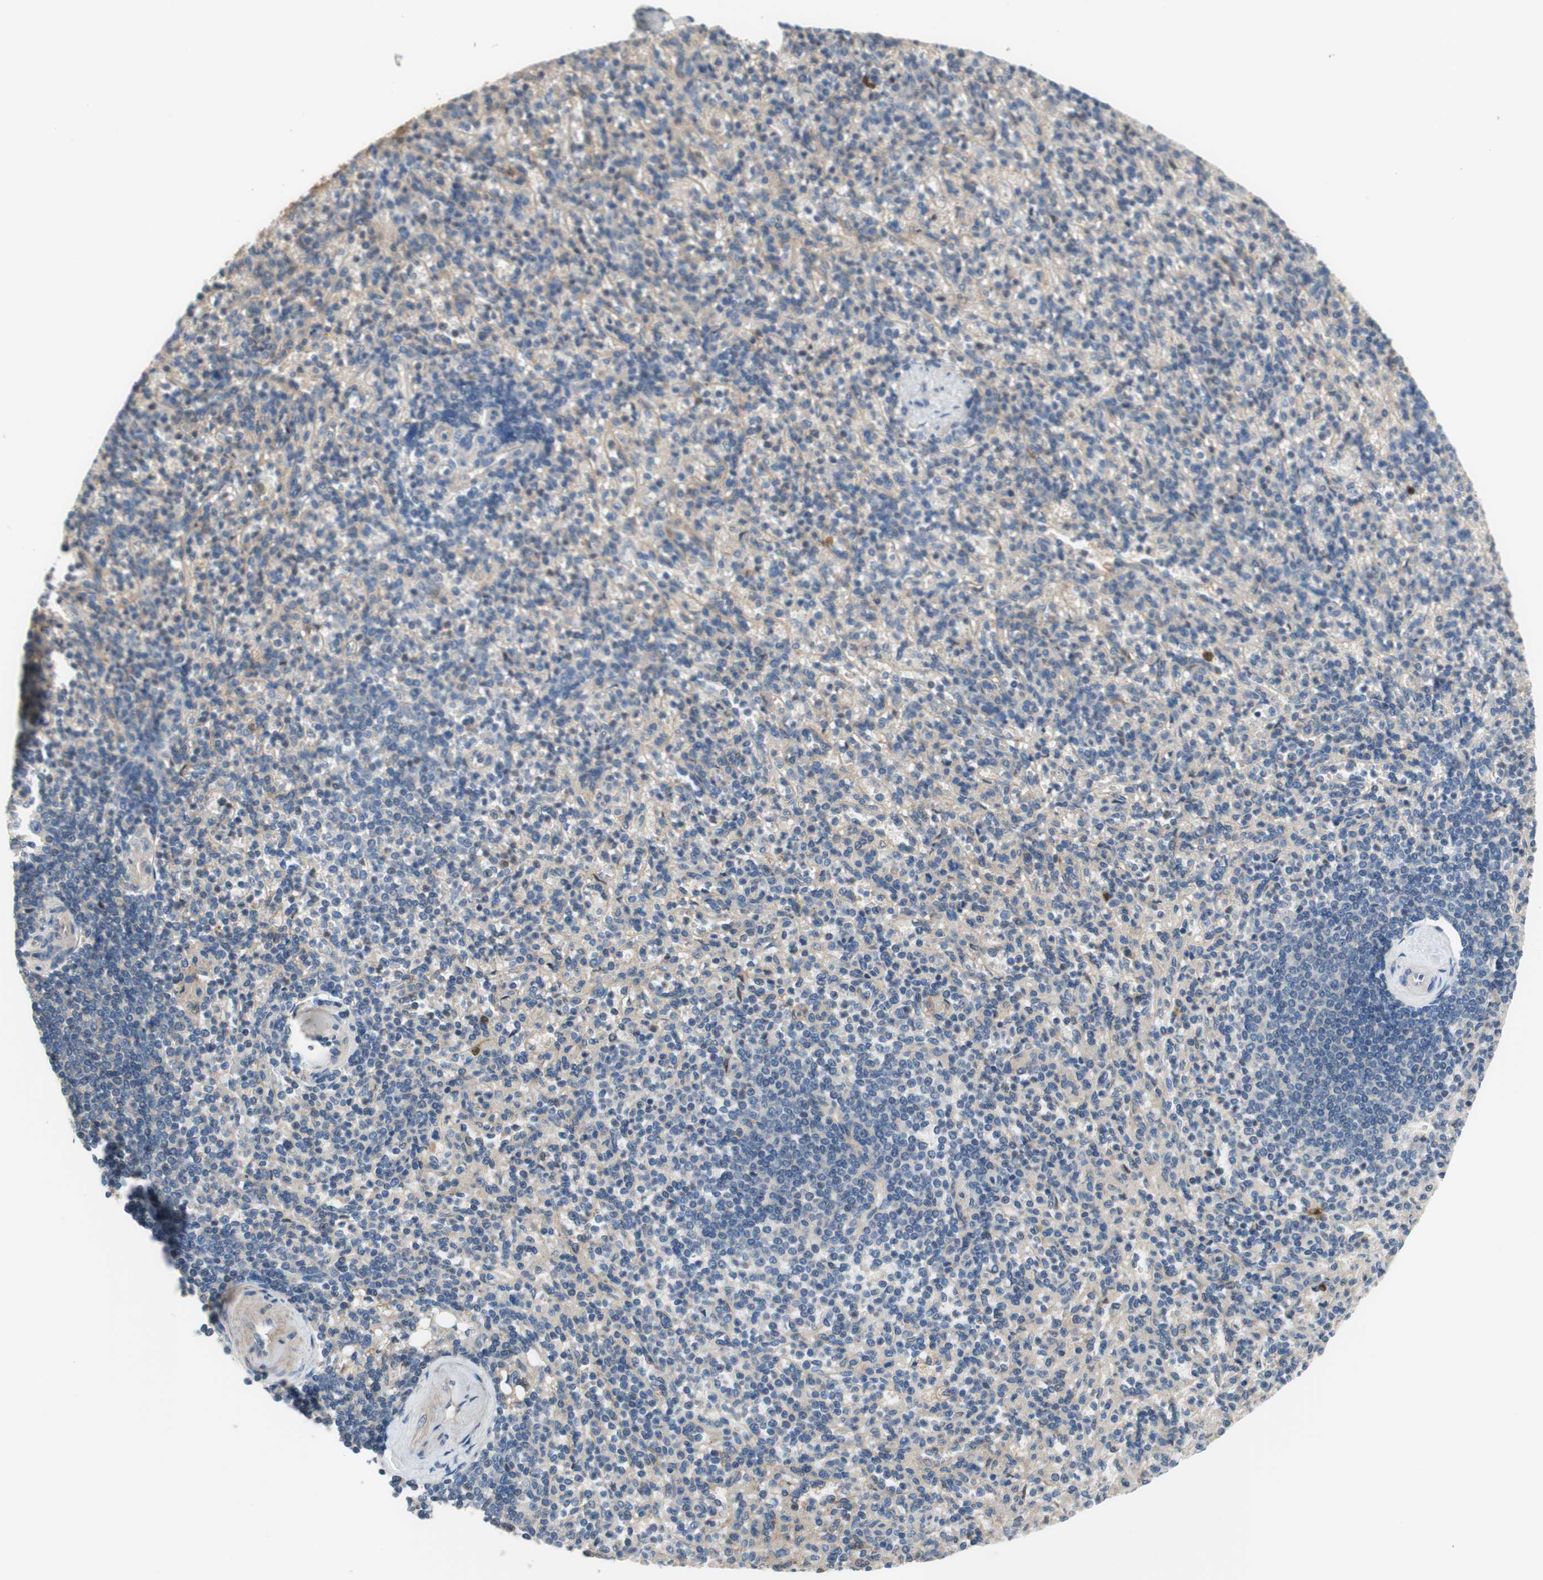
{"staining": {"intensity": "moderate", "quantity": "<25%", "location": "cytoplasmic/membranous,nuclear"}, "tissue": "spleen", "cell_type": "Cells in red pulp", "image_type": "normal", "snomed": [{"axis": "morphology", "description": "Normal tissue, NOS"}, {"axis": "topography", "description": "Spleen"}], "caption": "Brown immunohistochemical staining in normal spleen displays moderate cytoplasmic/membranous,nuclear positivity in about <25% of cells in red pulp.", "gene": "CALML3", "patient": {"sex": "female", "age": 74}}